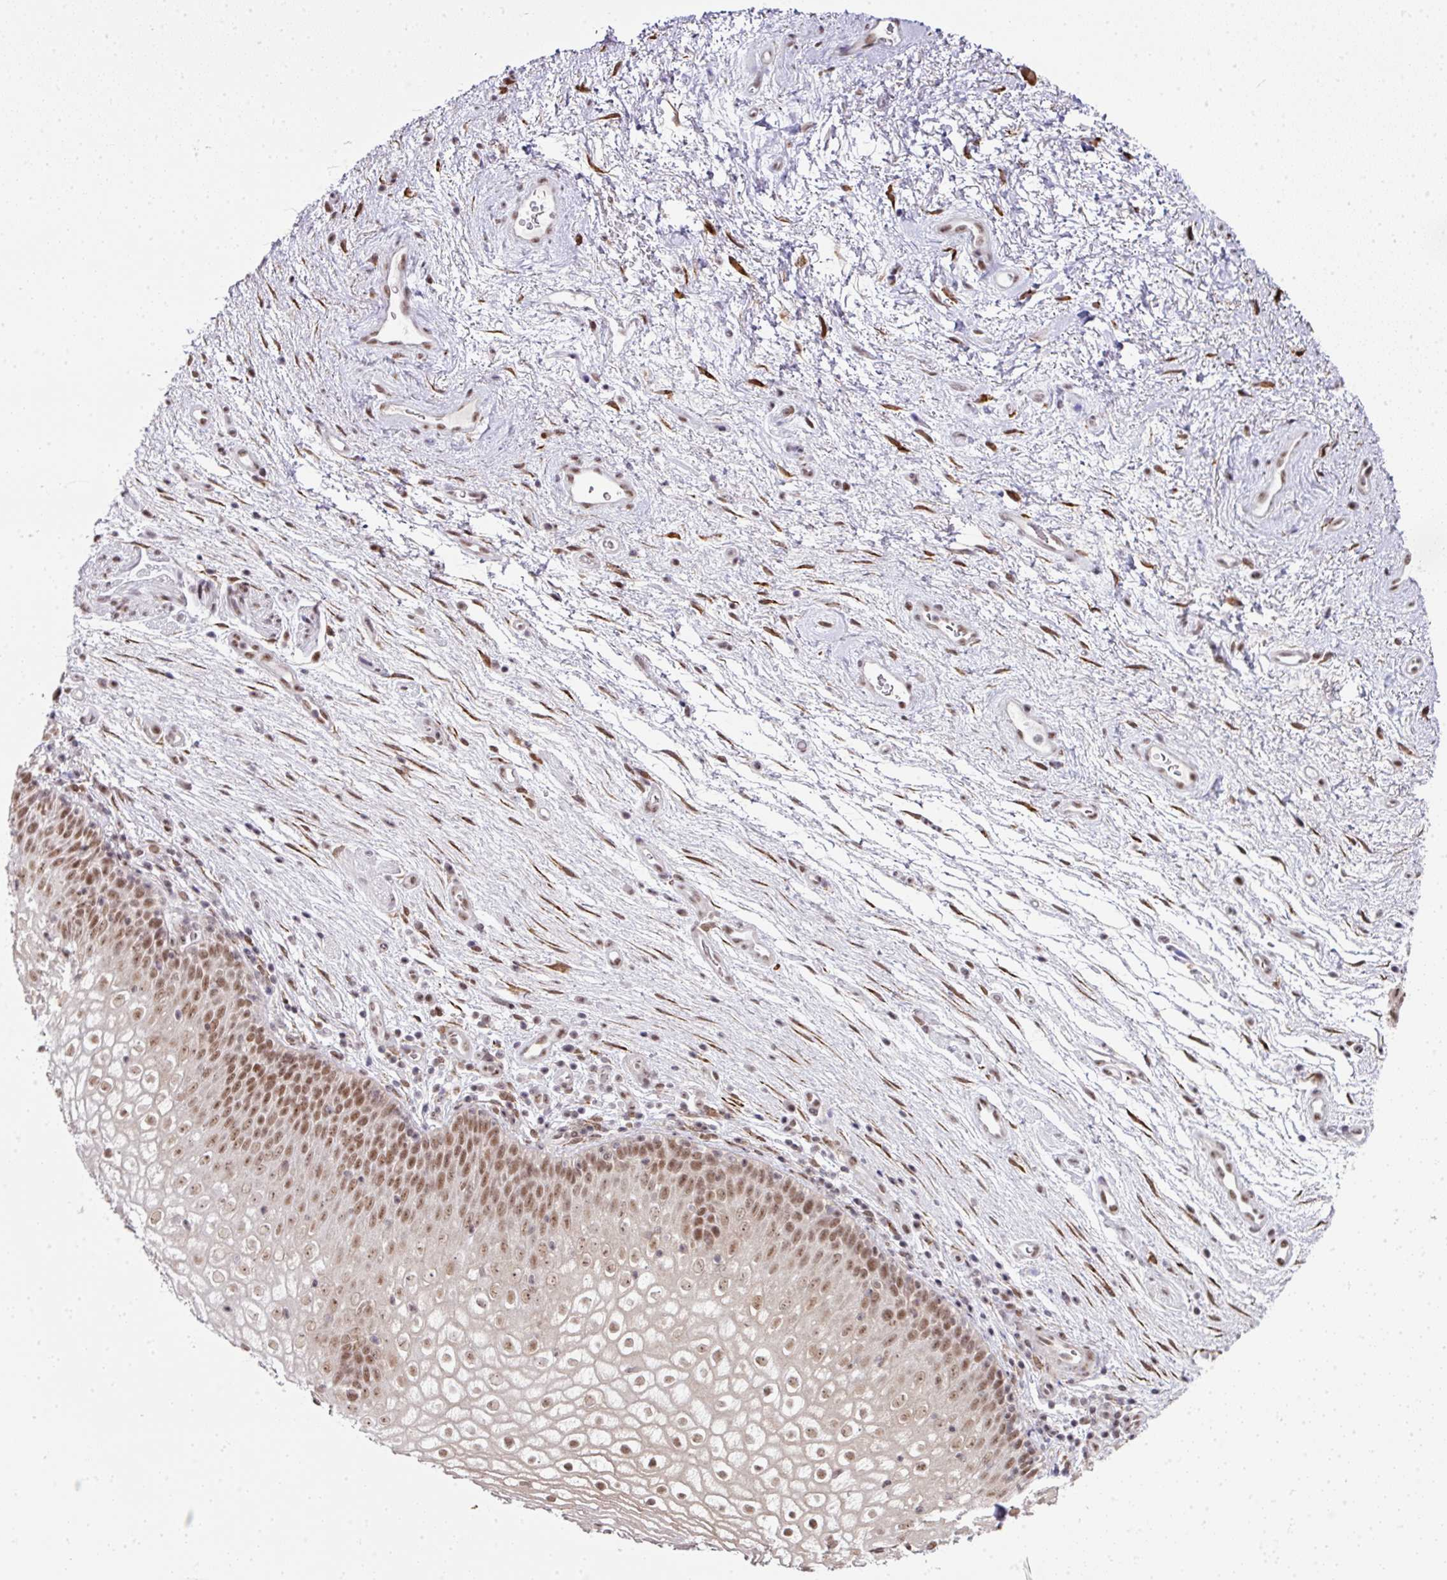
{"staining": {"intensity": "moderate", "quantity": ">75%", "location": "nuclear"}, "tissue": "vagina", "cell_type": "Squamous epithelial cells", "image_type": "normal", "snomed": [{"axis": "morphology", "description": "Normal tissue, NOS"}, {"axis": "topography", "description": "Vagina"}], "caption": "Moderate nuclear expression is seen in about >75% of squamous epithelial cells in unremarkable vagina. Using DAB (3,3'-diaminobenzidine) (brown) and hematoxylin (blue) stains, captured at high magnification using brightfield microscopy.", "gene": "NFYA", "patient": {"sex": "female", "age": 47}}